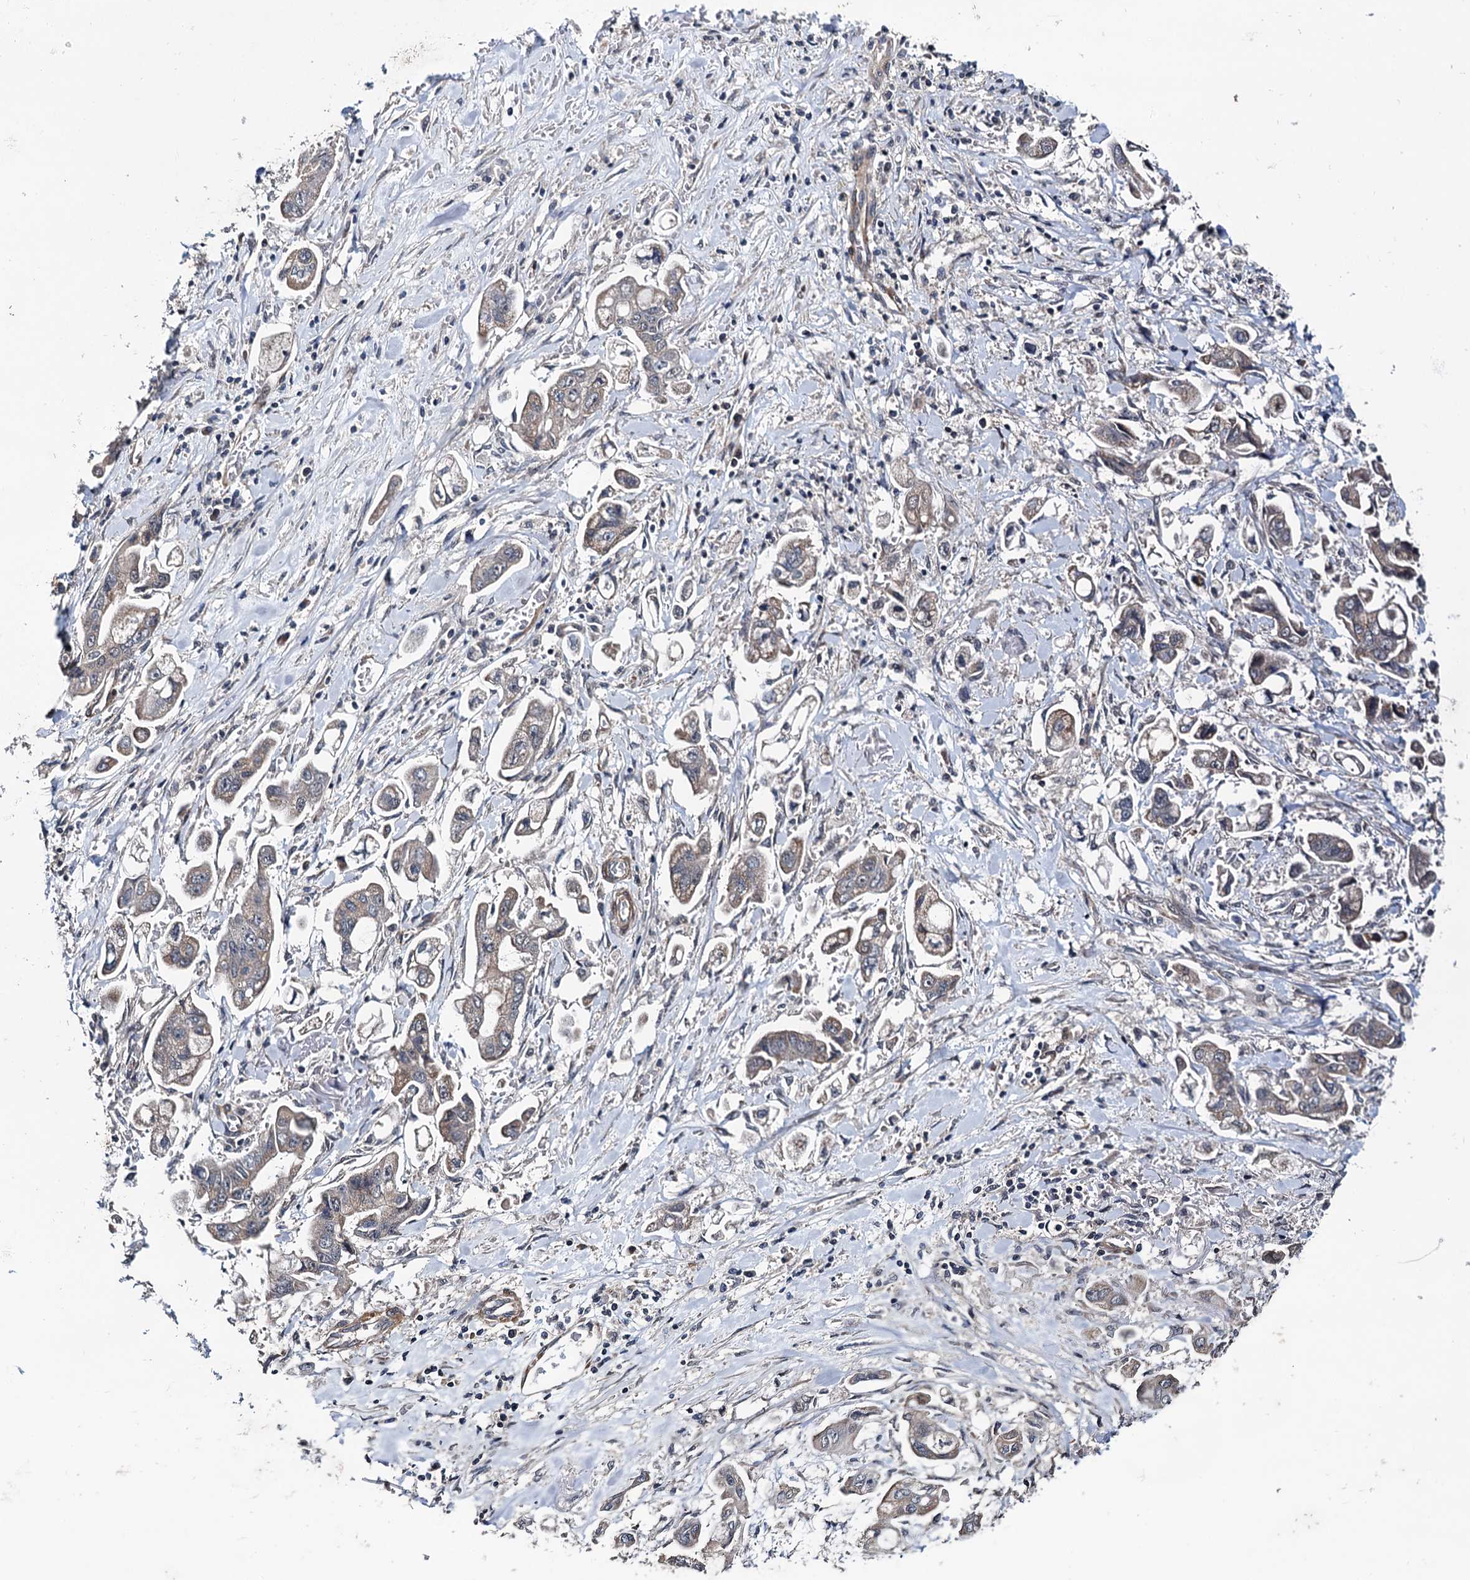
{"staining": {"intensity": "weak", "quantity": ">75%", "location": "cytoplasmic/membranous"}, "tissue": "stomach cancer", "cell_type": "Tumor cells", "image_type": "cancer", "snomed": [{"axis": "morphology", "description": "Adenocarcinoma, NOS"}, {"axis": "topography", "description": "Stomach"}], "caption": "Protein expression analysis of human stomach adenocarcinoma reveals weak cytoplasmic/membranous expression in about >75% of tumor cells.", "gene": "ARHGAP42", "patient": {"sex": "male", "age": 62}}